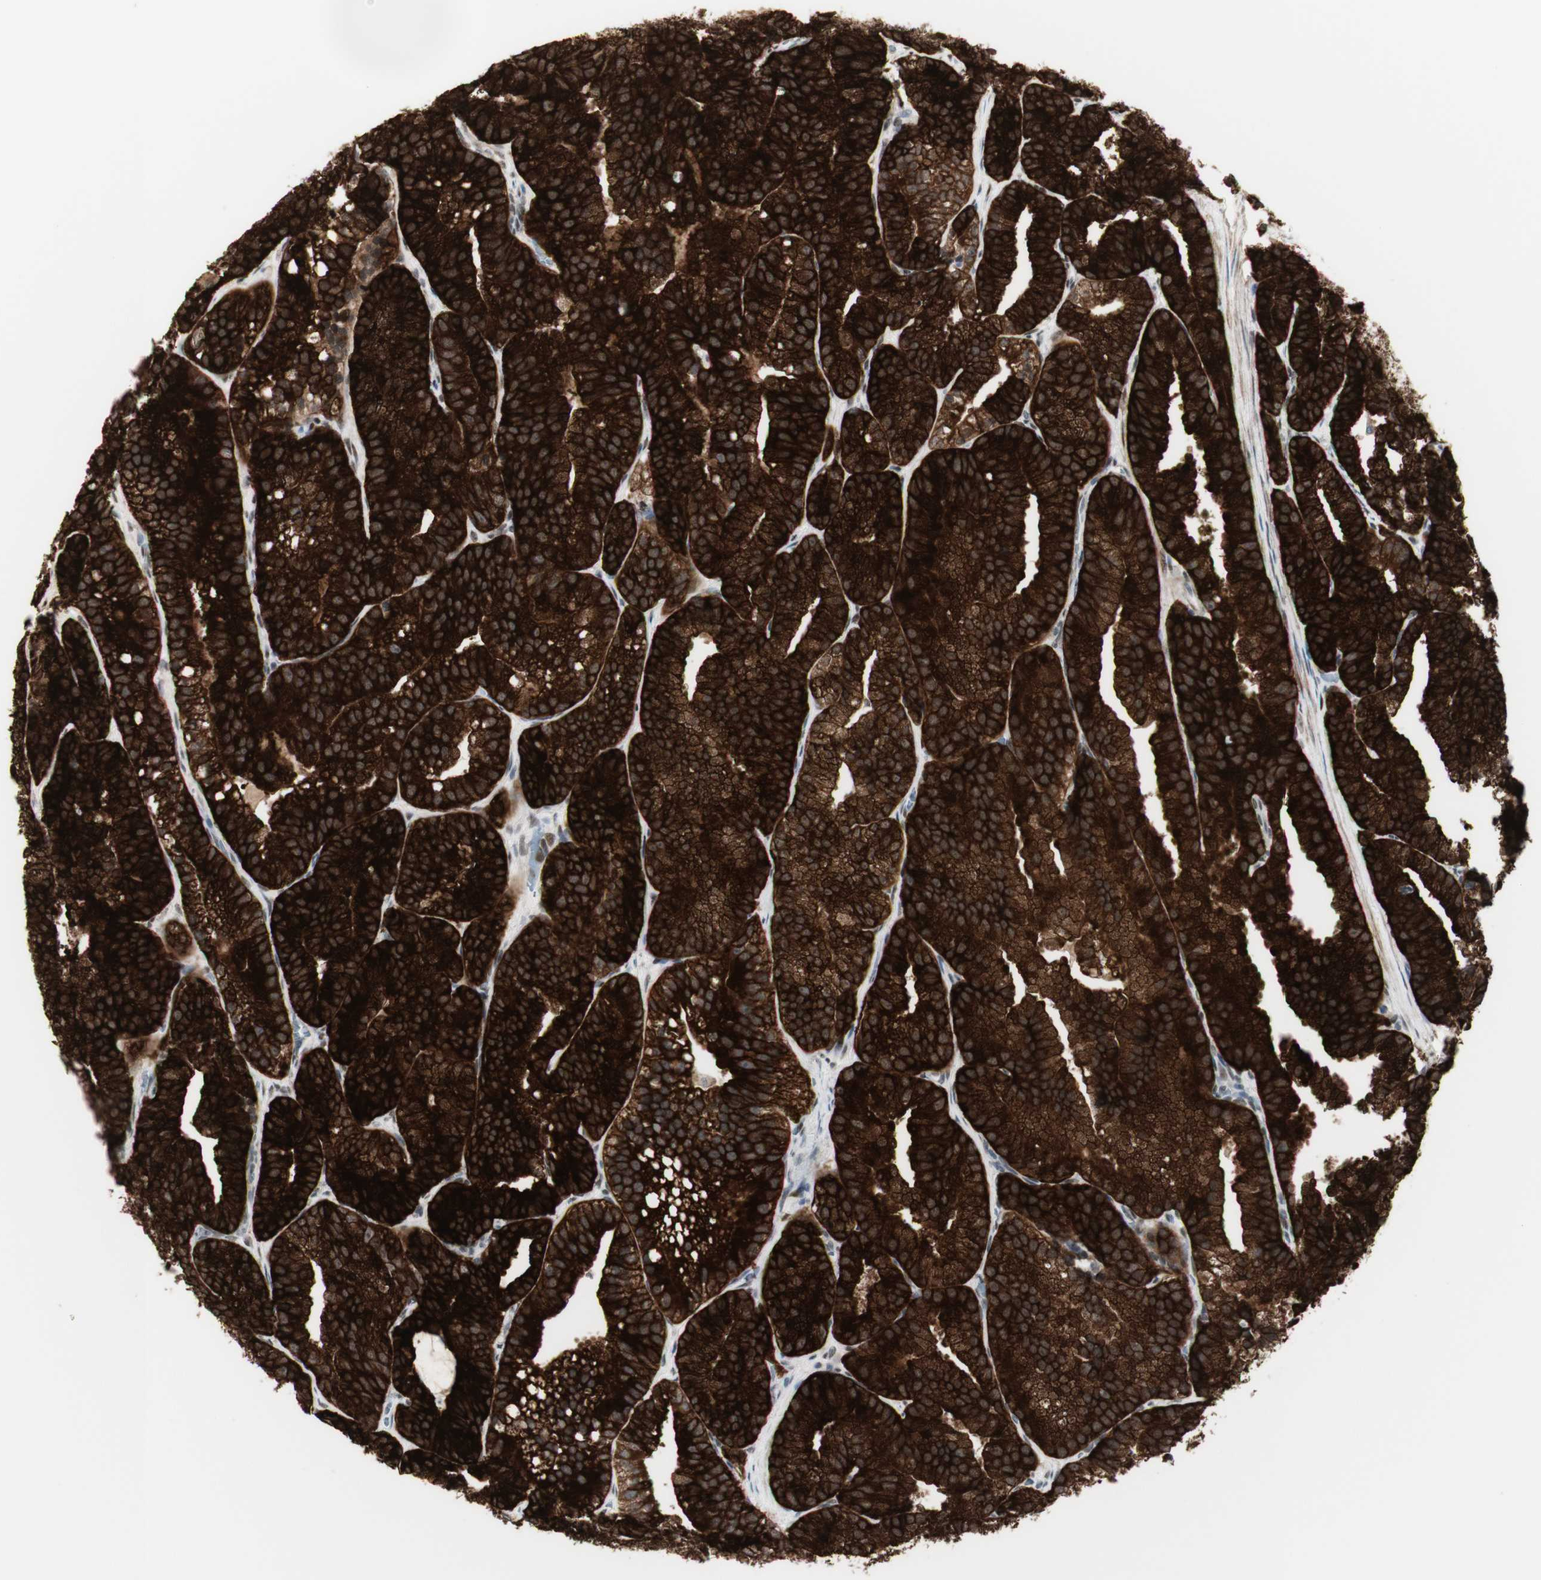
{"staining": {"intensity": "strong", "quantity": ">75%", "location": "cytoplasmic/membranous"}, "tissue": "prostate cancer", "cell_type": "Tumor cells", "image_type": "cancer", "snomed": [{"axis": "morphology", "description": "Adenocarcinoma, Low grade"}, {"axis": "topography", "description": "Prostate"}], "caption": "Protein staining displays strong cytoplasmic/membranous staining in about >75% of tumor cells in low-grade adenocarcinoma (prostate). The staining was performed using DAB (3,3'-diaminobenzidine) to visualize the protein expression in brown, while the nuclei were stained in blue with hematoxylin (Magnification: 20x).", "gene": "C1orf116", "patient": {"sex": "male", "age": 89}}